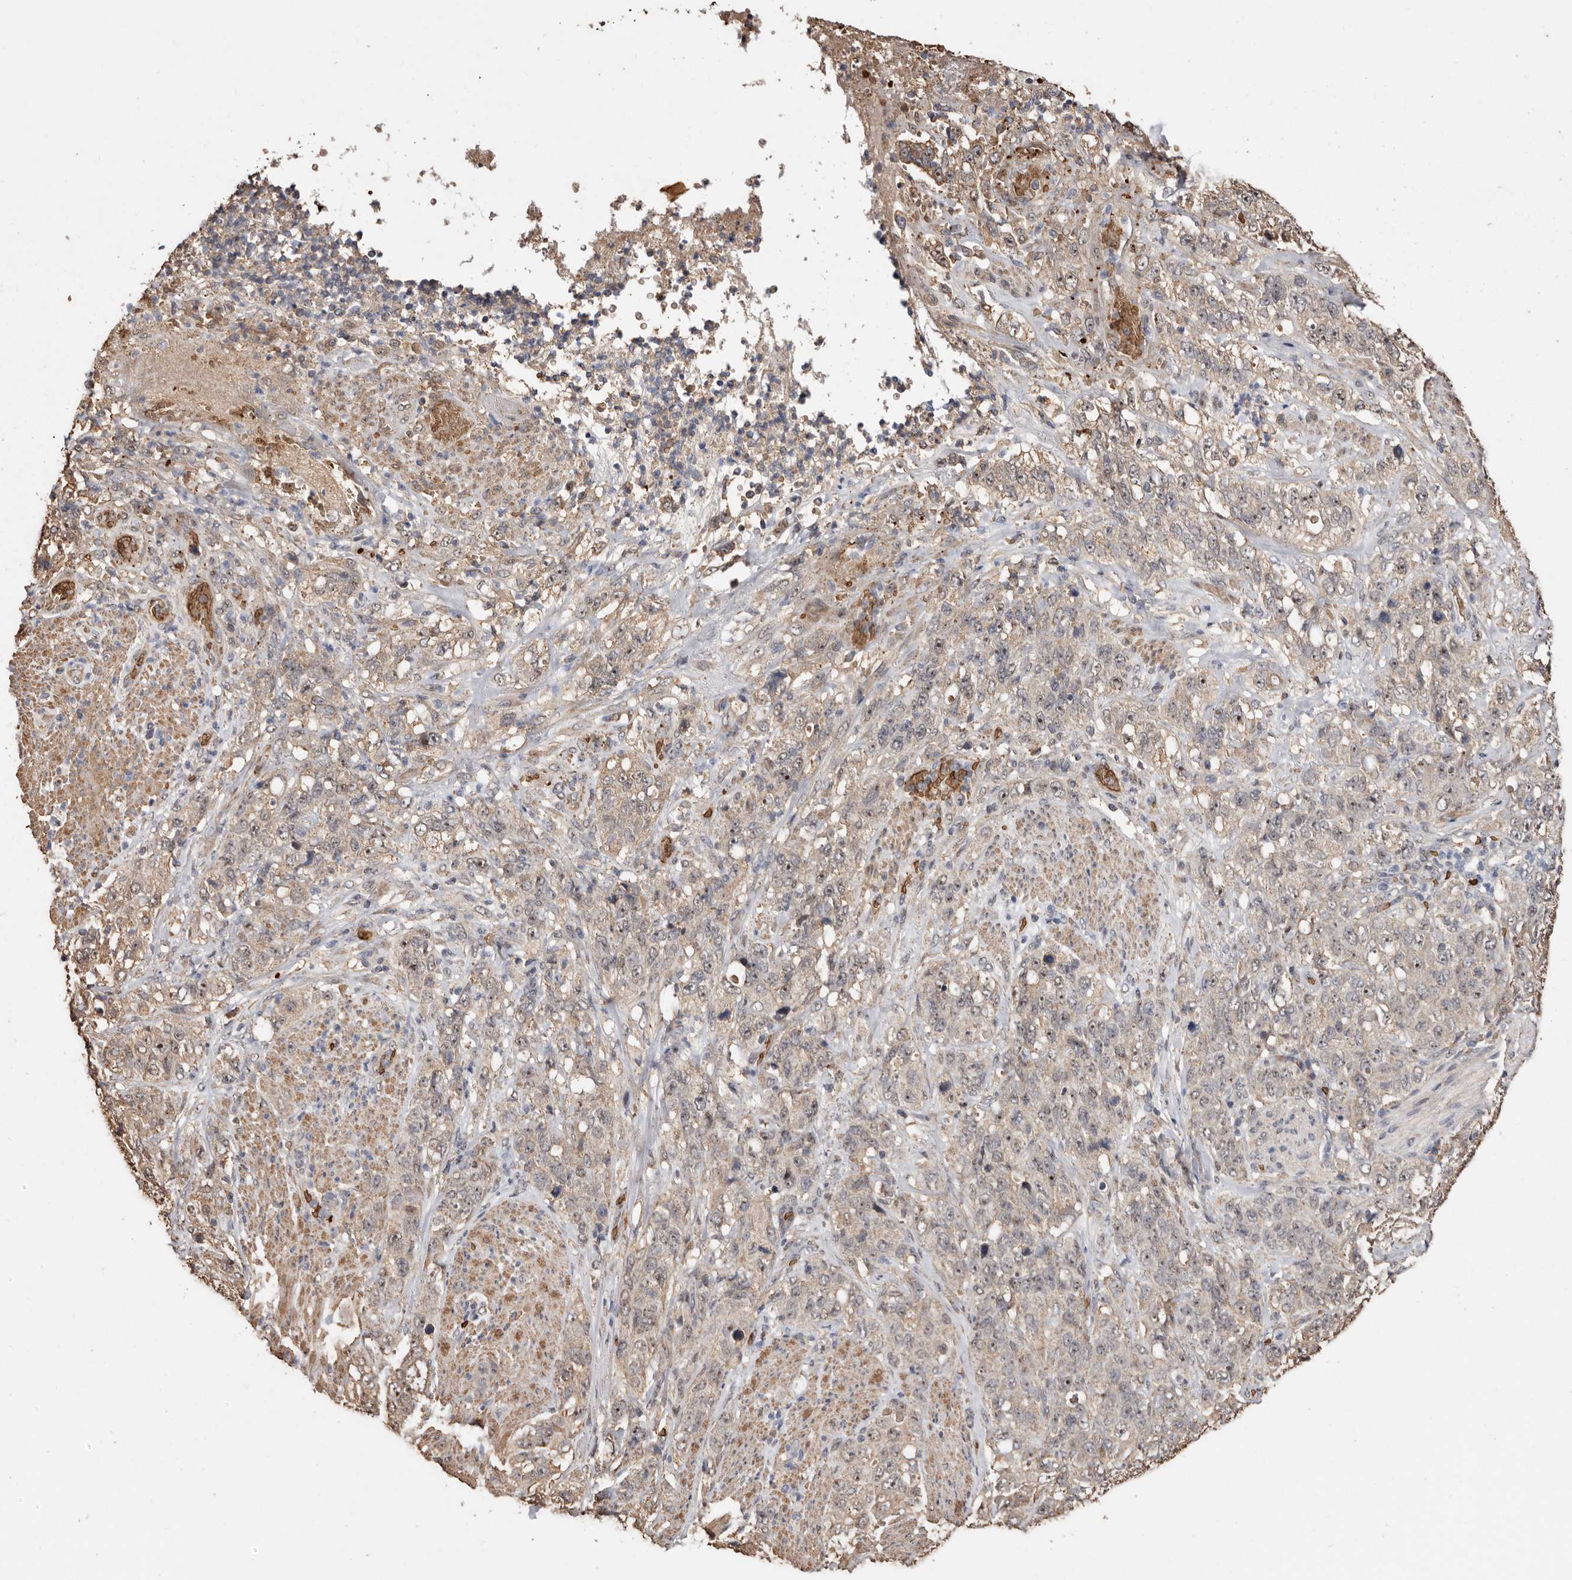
{"staining": {"intensity": "weak", "quantity": "25%-75%", "location": "cytoplasmic/membranous"}, "tissue": "stomach cancer", "cell_type": "Tumor cells", "image_type": "cancer", "snomed": [{"axis": "morphology", "description": "Adenocarcinoma, NOS"}, {"axis": "topography", "description": "Stomach"}], "caption": "Immunohistochemistry (IHC) histopathology image of neoplastic tissue: stomach cancer stained using IHC displays low levels of weak protein expression localized specifically in the cytoplasmic/membranous of tumor cells, appearing as a cytoplasmic/membranous brown color.", "gene": "GRAMD2A", "patient": {"sex": "male", "age": 48}}